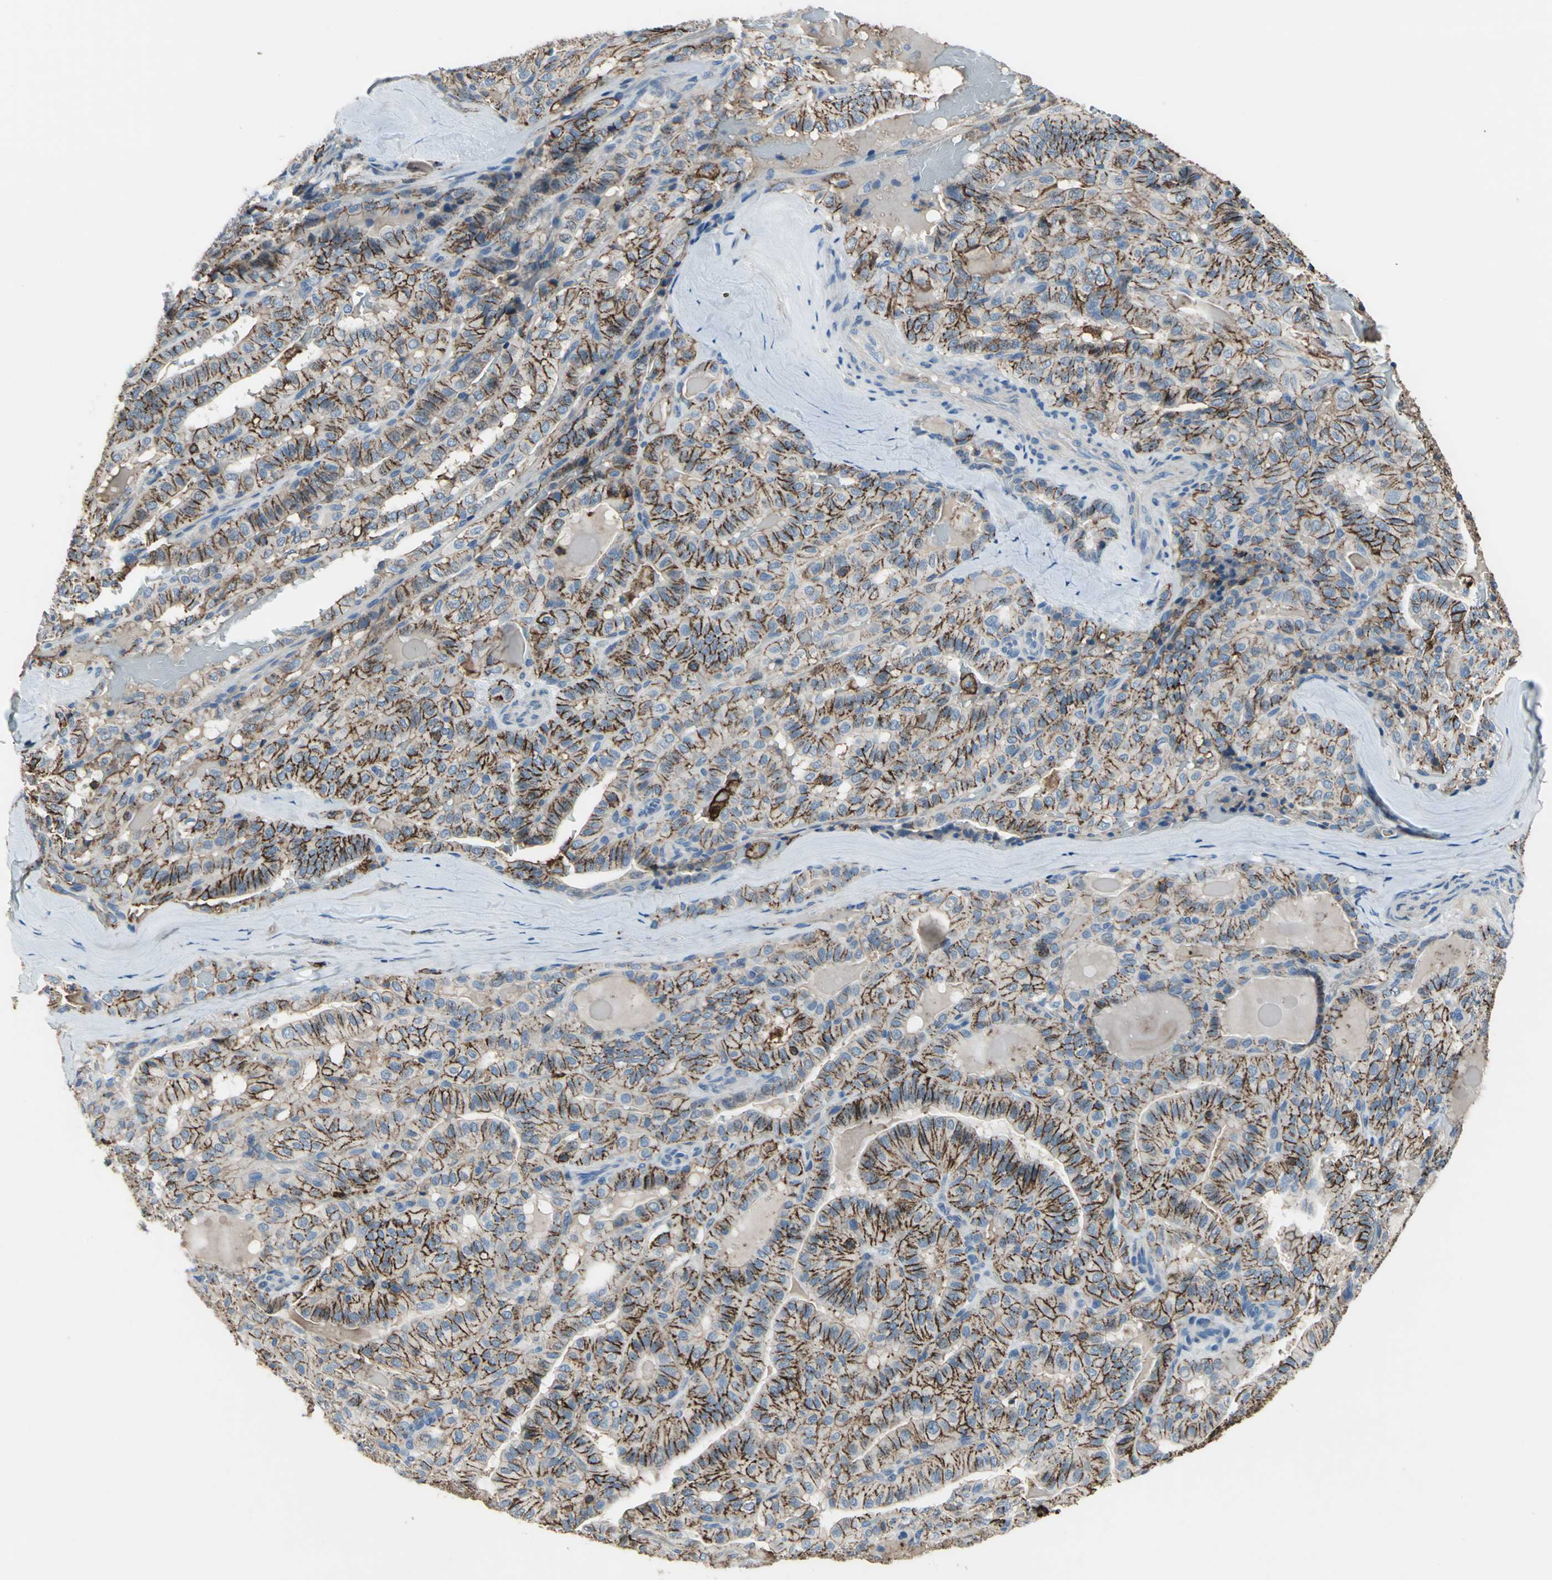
{"staining": {"intensity": "moderate", "quantity": "25%-75%", "location": "cytoplasmic/membranous"}, "tissue": "thyroid cancer", "cell_type": "Tumor cells", "image_type": "cancer", "snomed": [{"axis": "morphology", "description": "Papillary adenocarcinoma, NOS"}, {"axis": "topography", "description": "Thyroid gland"}], "caption": "A high-resolution micrograph shows IHC staining of papillary adenocarcinoma (thyroid), which exhibits moderate cytoplasmic/membranous staining in approximately 25%-75% of tumor cells.", "gene": "CD44", "patient": {"sex": "male", "age": 77}}